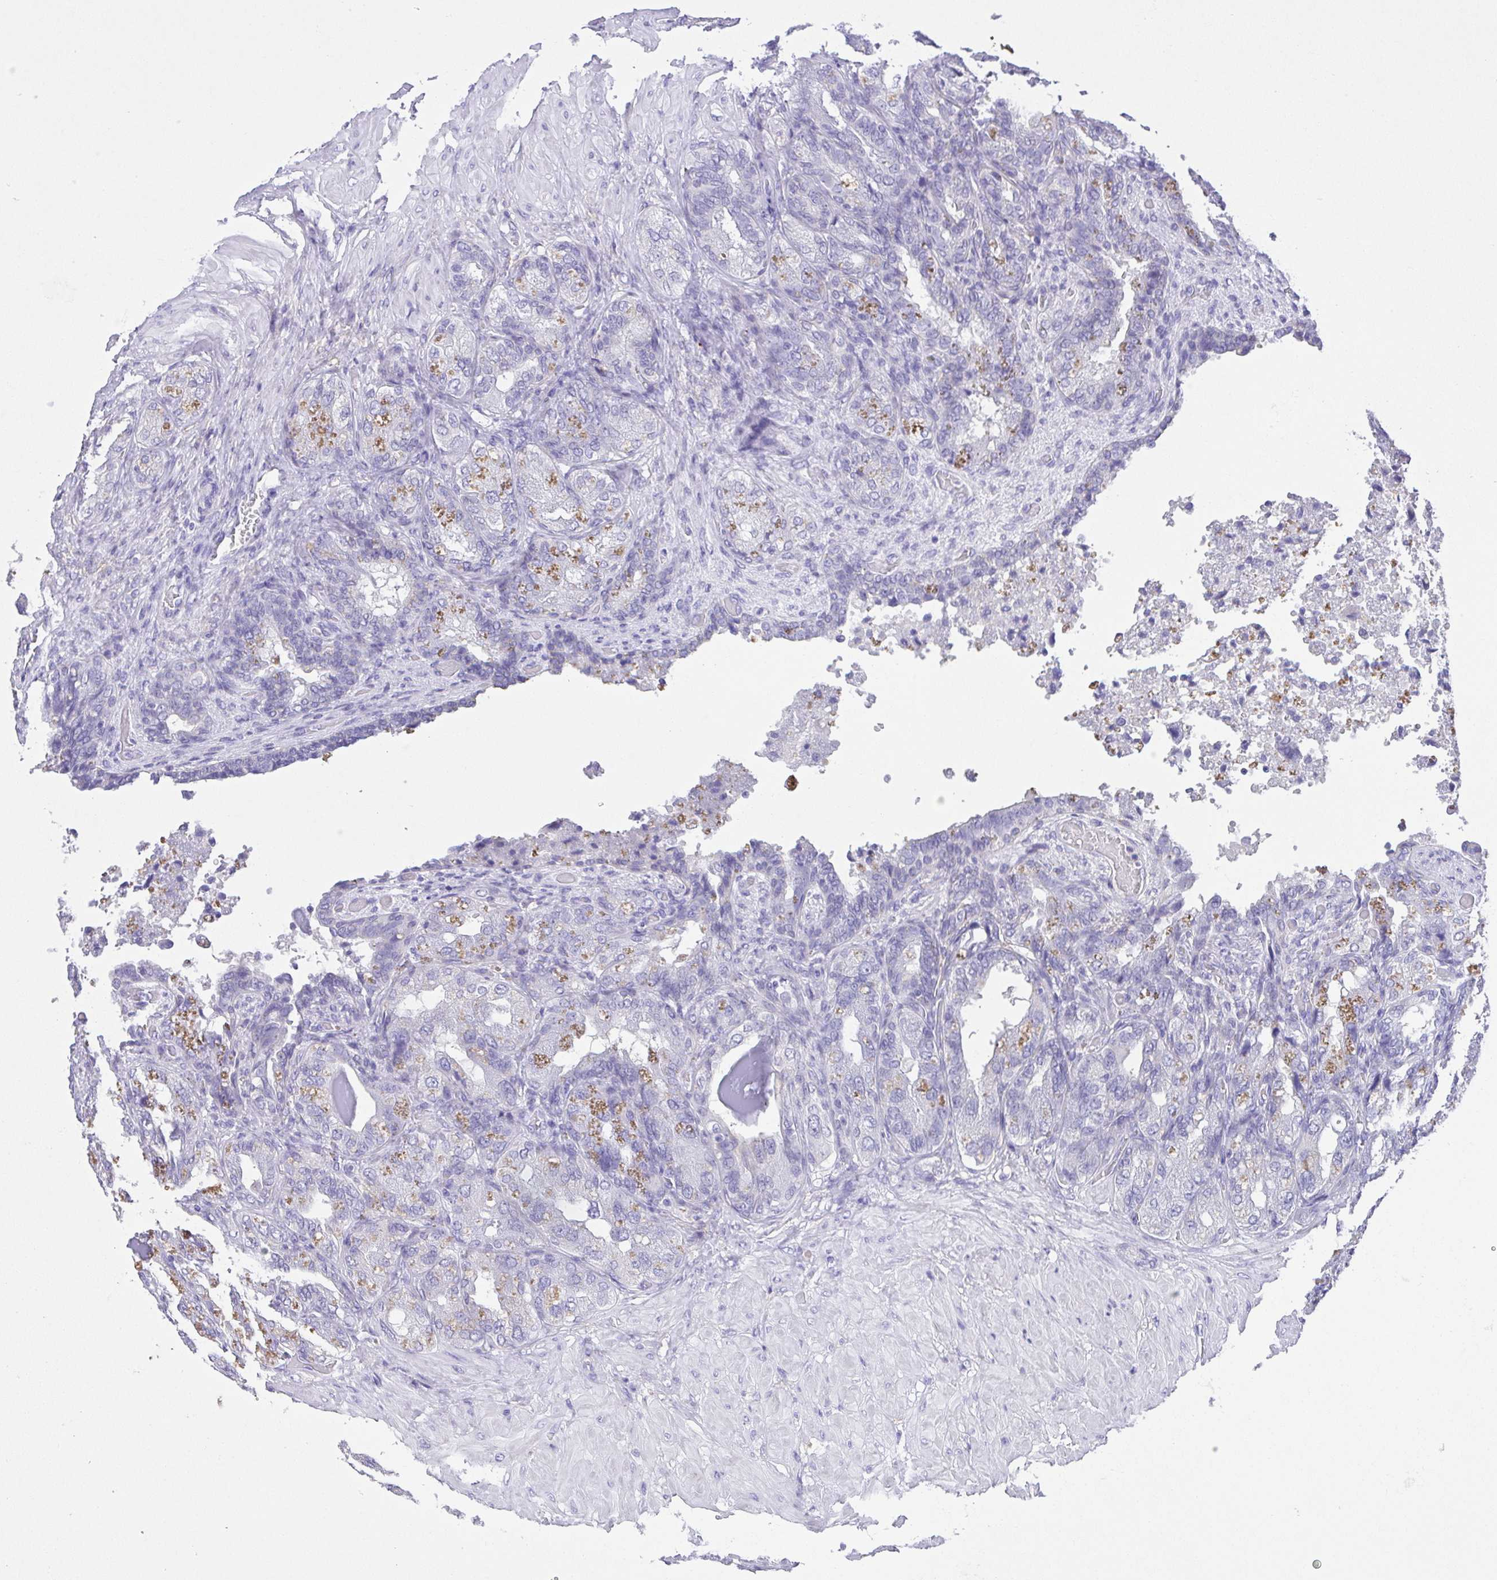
{"staining": {"intensity": "negative", "quantity": "none", "location": "none"}, "tissue": "seminal vesicle", "cell_type": "Glandular cells", "image_type": "normal", "snomed": [{"axis": "morphology", "description": "Normal tissue, NOS"}, {"axis": "topography", "description": "Seminal veicle"}], "caption": "The image reveals no significant expression in glandular cells of seminal vesicle.", "gene": "SPATA4", "patient": {"sex": "male", "age": 57}}